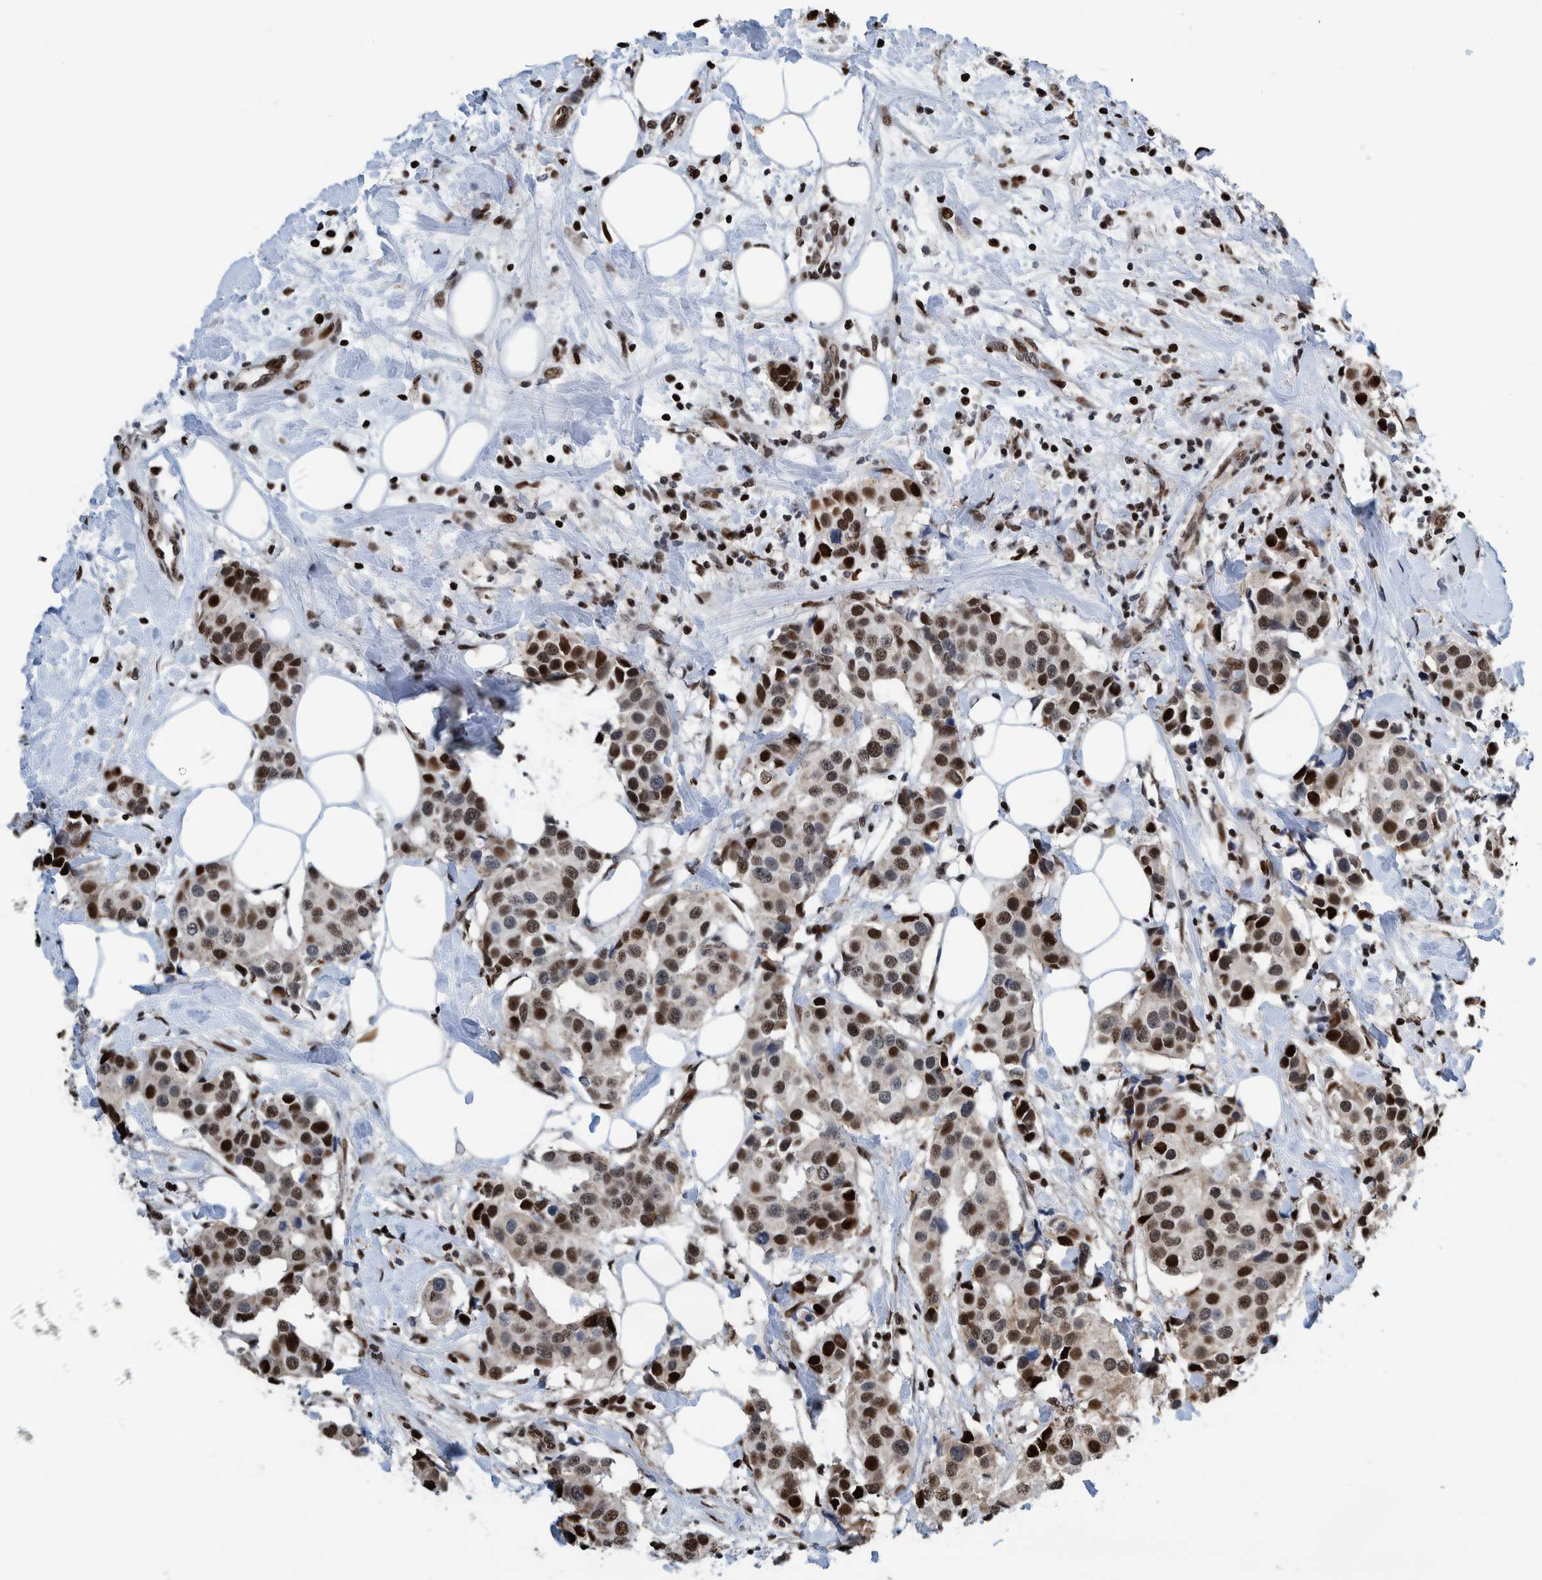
{"staining": {"intensity": "strong", "quantity": "25%-75%", "location": "nuclear"}, "tissue": "breast cancer", "cell_type": "Tumor cells", "image_type": "cancer", "snomed": [{"axis": "morphology", "description": "Normal tissue, NOS"}, {"axis": "morphology", "description": "Duct carcinoma"}, {"axis": "topography", "description": "Breast"}], "caption": "This histopathology image exhibits immunohistochemistry staining of breast cancer (infiltrating ductal carcinoma), with high strong nuclear positivity in about 25%-75% of tumor cells.", "gene": "HEATR9", "patient": {"sex": "female", "age": 39}}